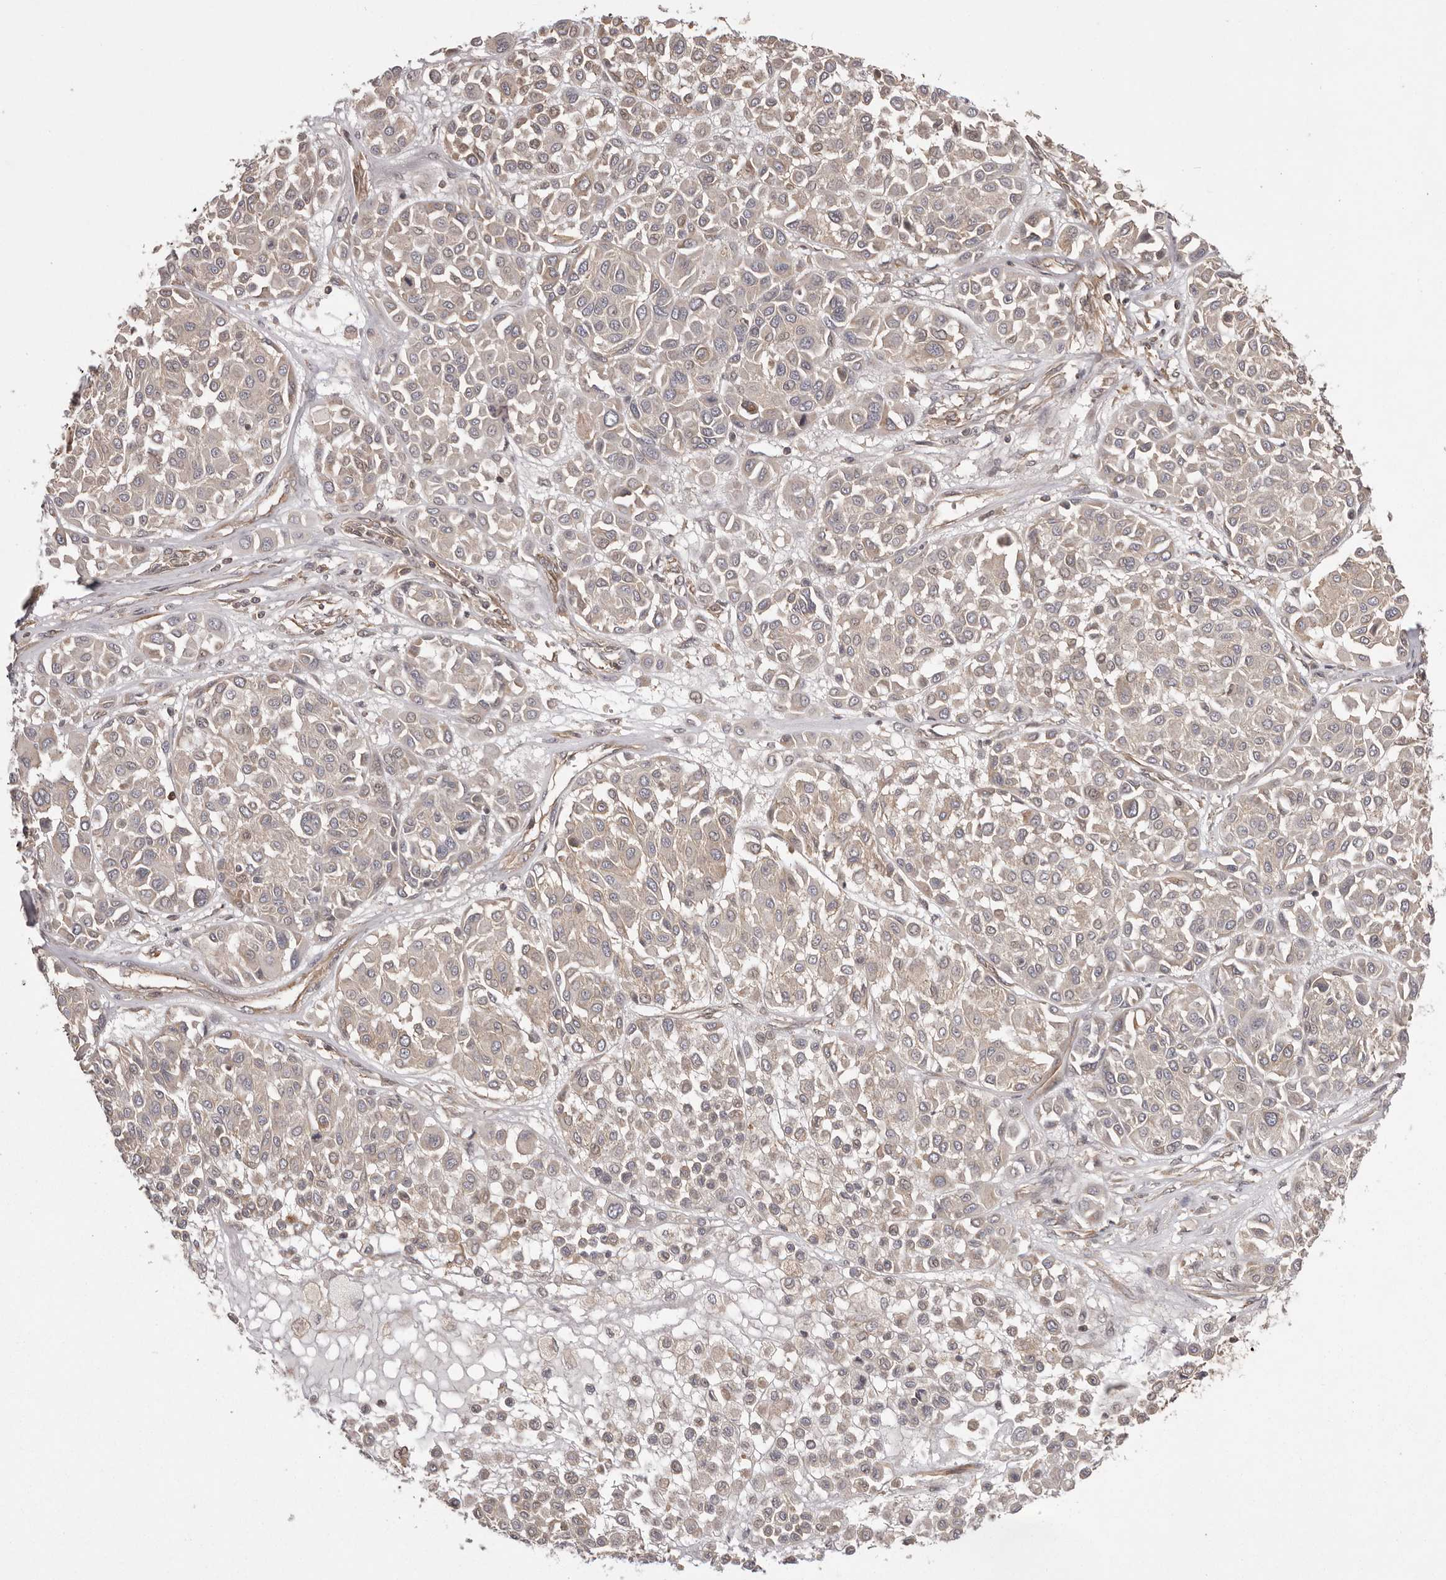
{"staining": {"intensity": "weak", "quantity": "25%-75%", "location": "cytoplasmic/membranous"}, "tissue": "melanoma", "cell_type": "Tumor cells", "image_type": "cancer", "snomed": [{"axis": "morphology", "description": "Malignant melanoma, Metastatic site"}, {"axis": "topography", "description": "Soft tissue"}], "caption": "This is an image of IHC staining of malignant melanoma (metastatic site), which shows weak expression in the cytoplasmic/membranous of tumor cells.", "gene": "NFKBIA", "patient": {"sex": "male", "age": 41}}